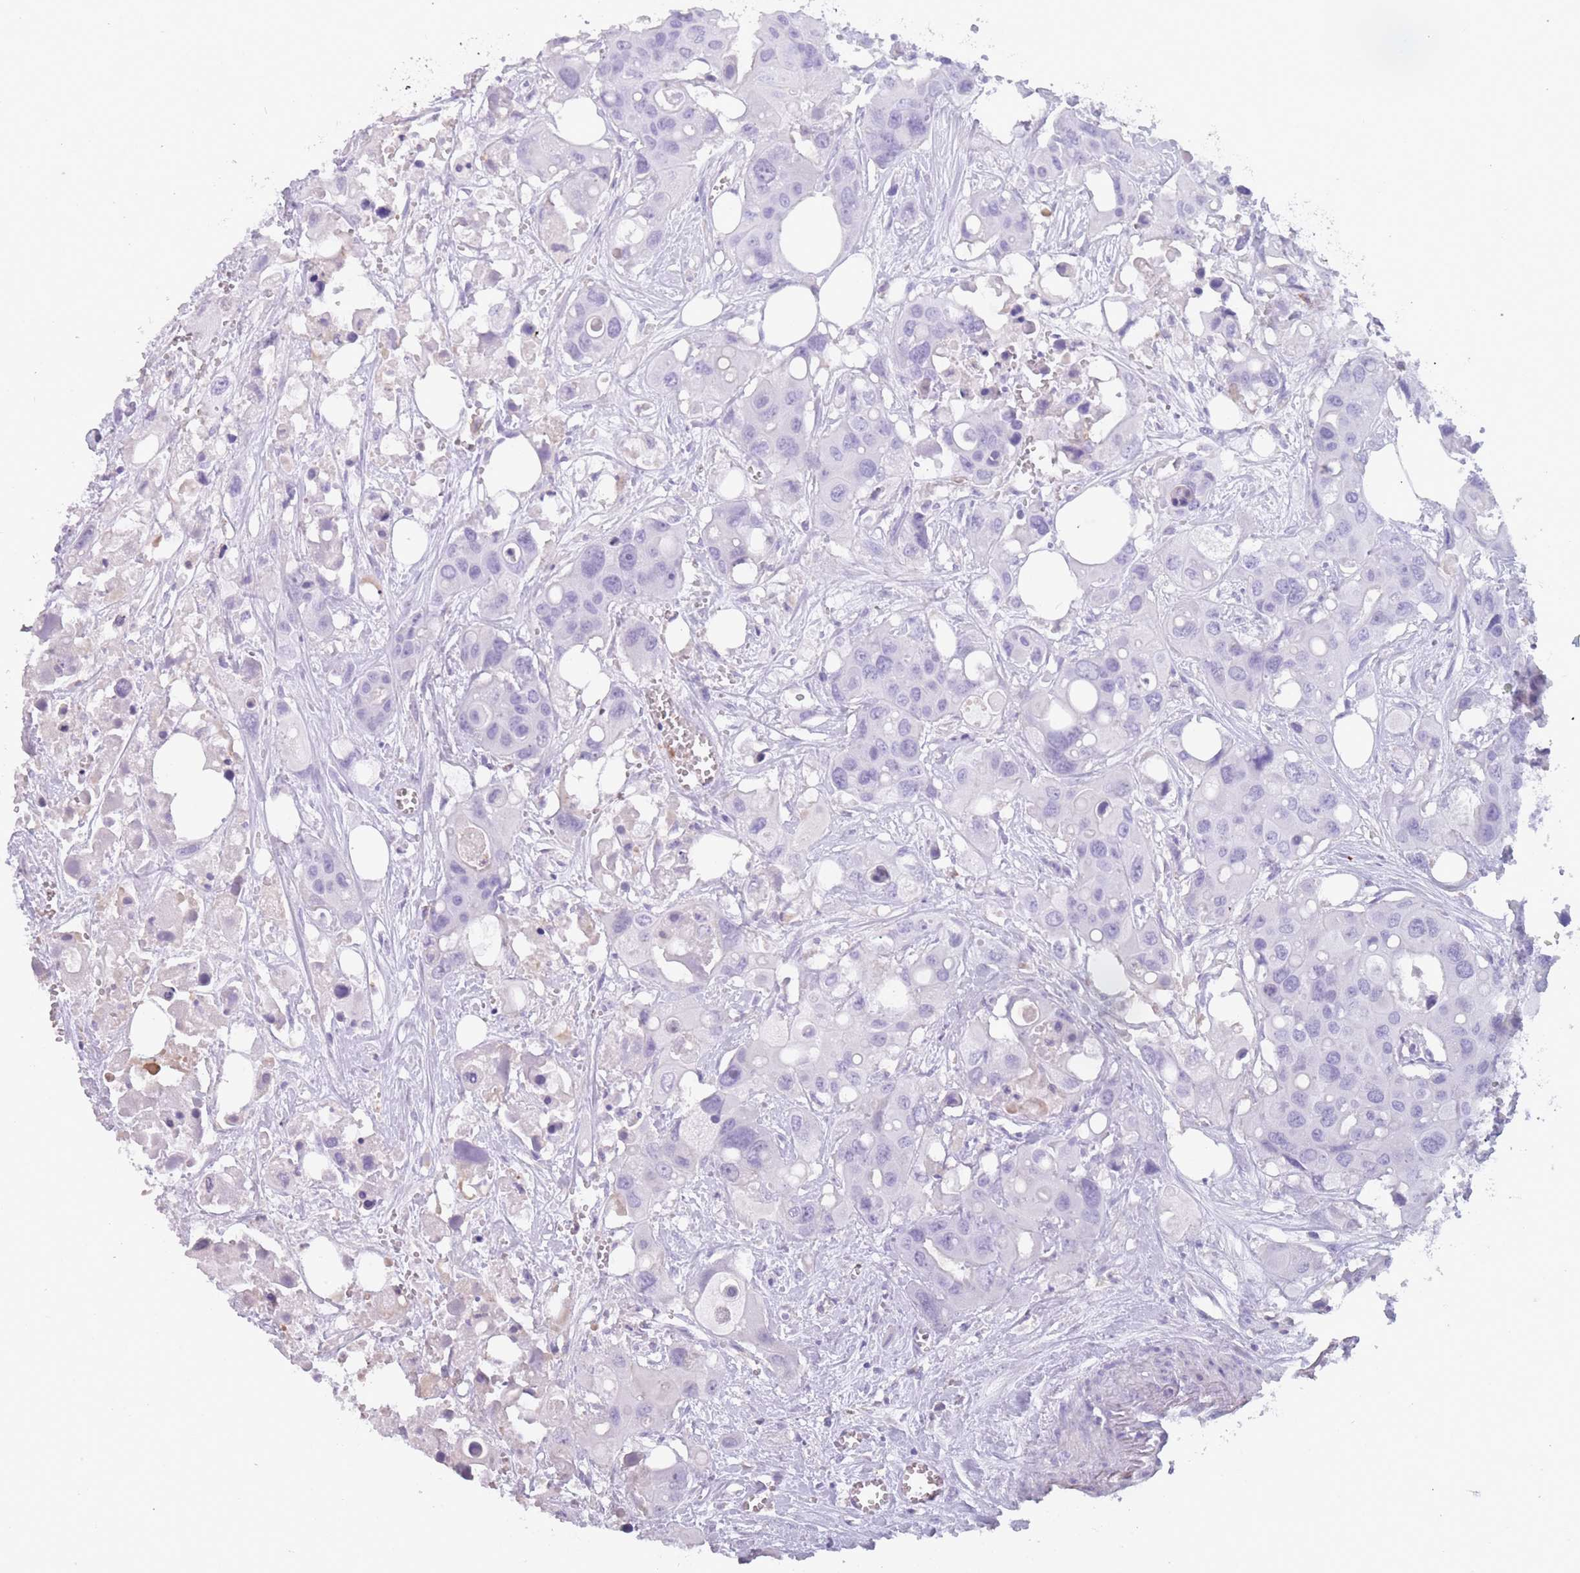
{"staining": {"intensity": "negative", "quantity": "none", "location": "none"}, "tissue": "colorectal cancer", "cell_type": "Tumor cells", "image_type": "cancer", "snomed": [{"axis": "morphology", "description": "Adenocarcinoma, NOS"}, {"axis": "topography", "description": "Colon"}], "caption": "A photomicrograph of human colorectal cancer is negative for staining in tumor cells. (DAB IHC with hematoxylin counter stain).", "gene": "CR1L", "patient": {"sex": "male", "age": 77}}